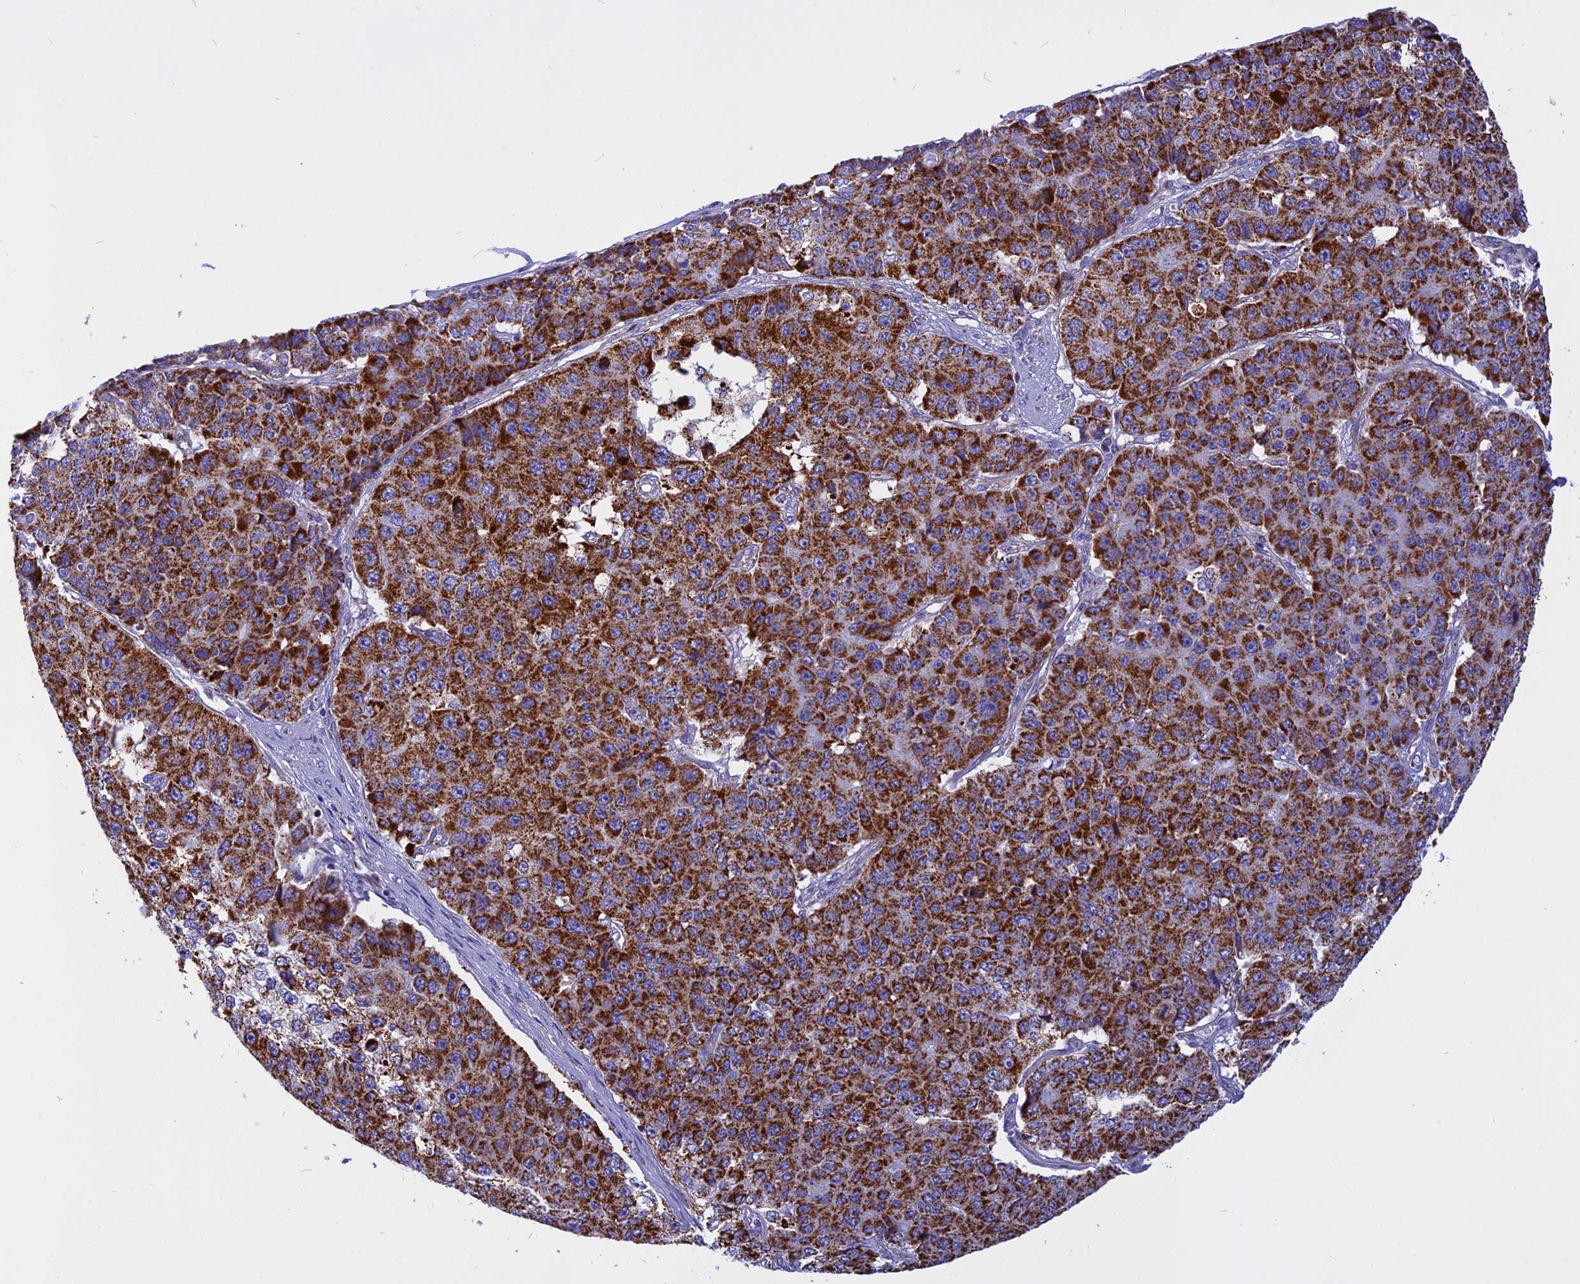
{"staining": {"intensity": "strong", "quantity": ">75%", "location": "cytoplasmic/membranous"}, "tissue": "pancreatic cancer", "cell_type": "Tumor cells", "image_type": "cancer", "snomed": [{"axis": "morphology", "description": "Adenocarcinoma, NOS"}, {"axis": "topography", "description": "Pancreas"}], "caption": "About >75% of tumor cells in adenocarcinoma (pancreatic) reveal strong cytoplasmic/membranous protein positivity as visualized by brown immunohistochemical staining.", "gene": "VDAC2", "patient": {"sex": "male", "age": 50}}